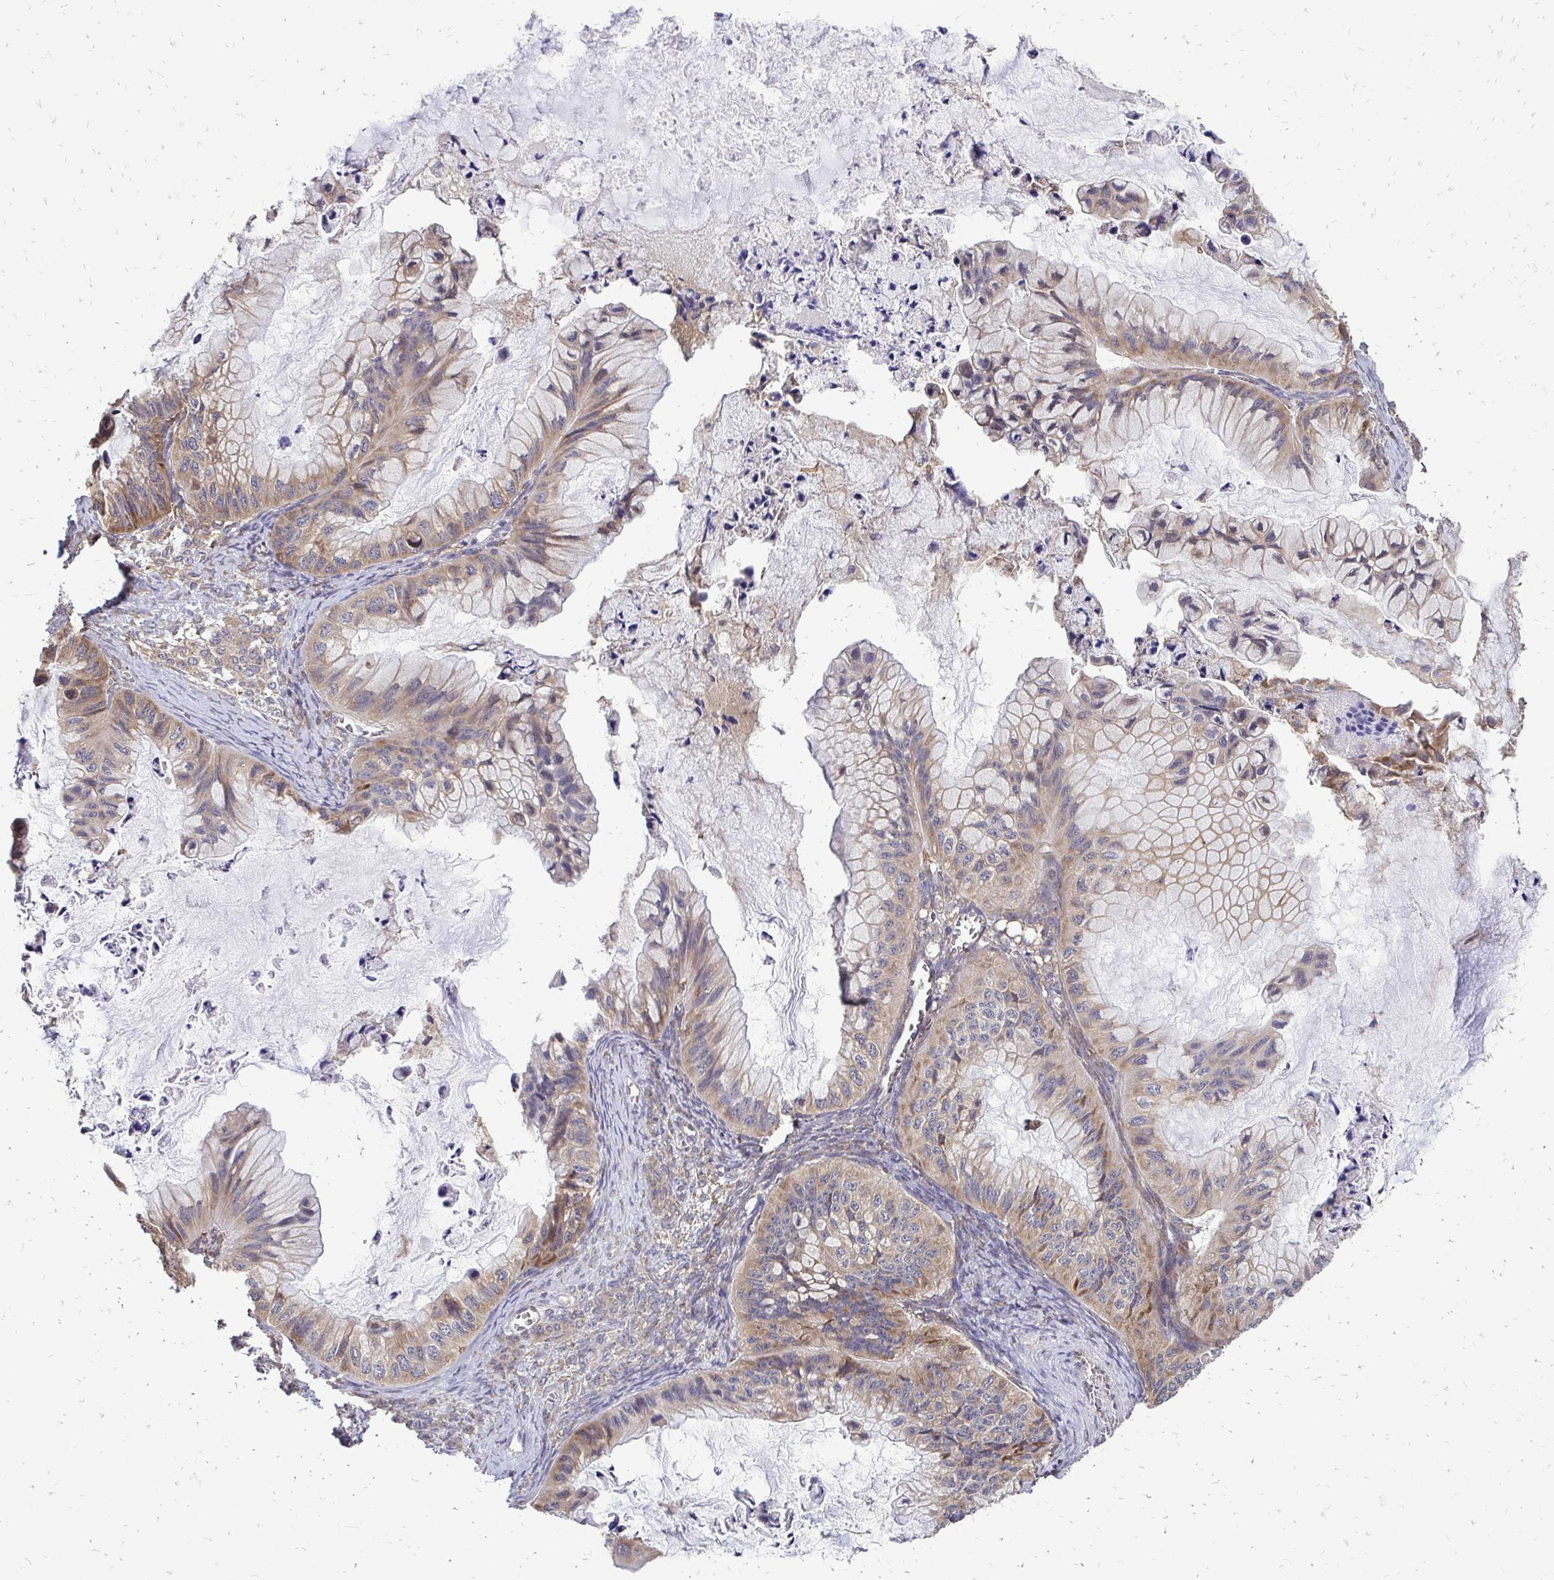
{"staining": {"intensity": "weak", "quantity": ">75%", "location": "cytoplasmic/membranous"}, "tissue": "ovarian cancer", "cell_type": "Tumor cells", "image_type": "cancer", "snomed": [{"axis": "morphology", "description": "Cystadenocarcinoma, mucinous, NOS"}, {"axis": "topography", "description": "Ovary"}], "caption": "Human ovarian cancer (mucinous cystadenocarcinoma) stained for a protein (brown) exhibits weak cytoplasmic/membranous positive staining in about >75% of tumor cells.", "gene": "RPS3", "patient": {"sex": "female", "age": 72}}